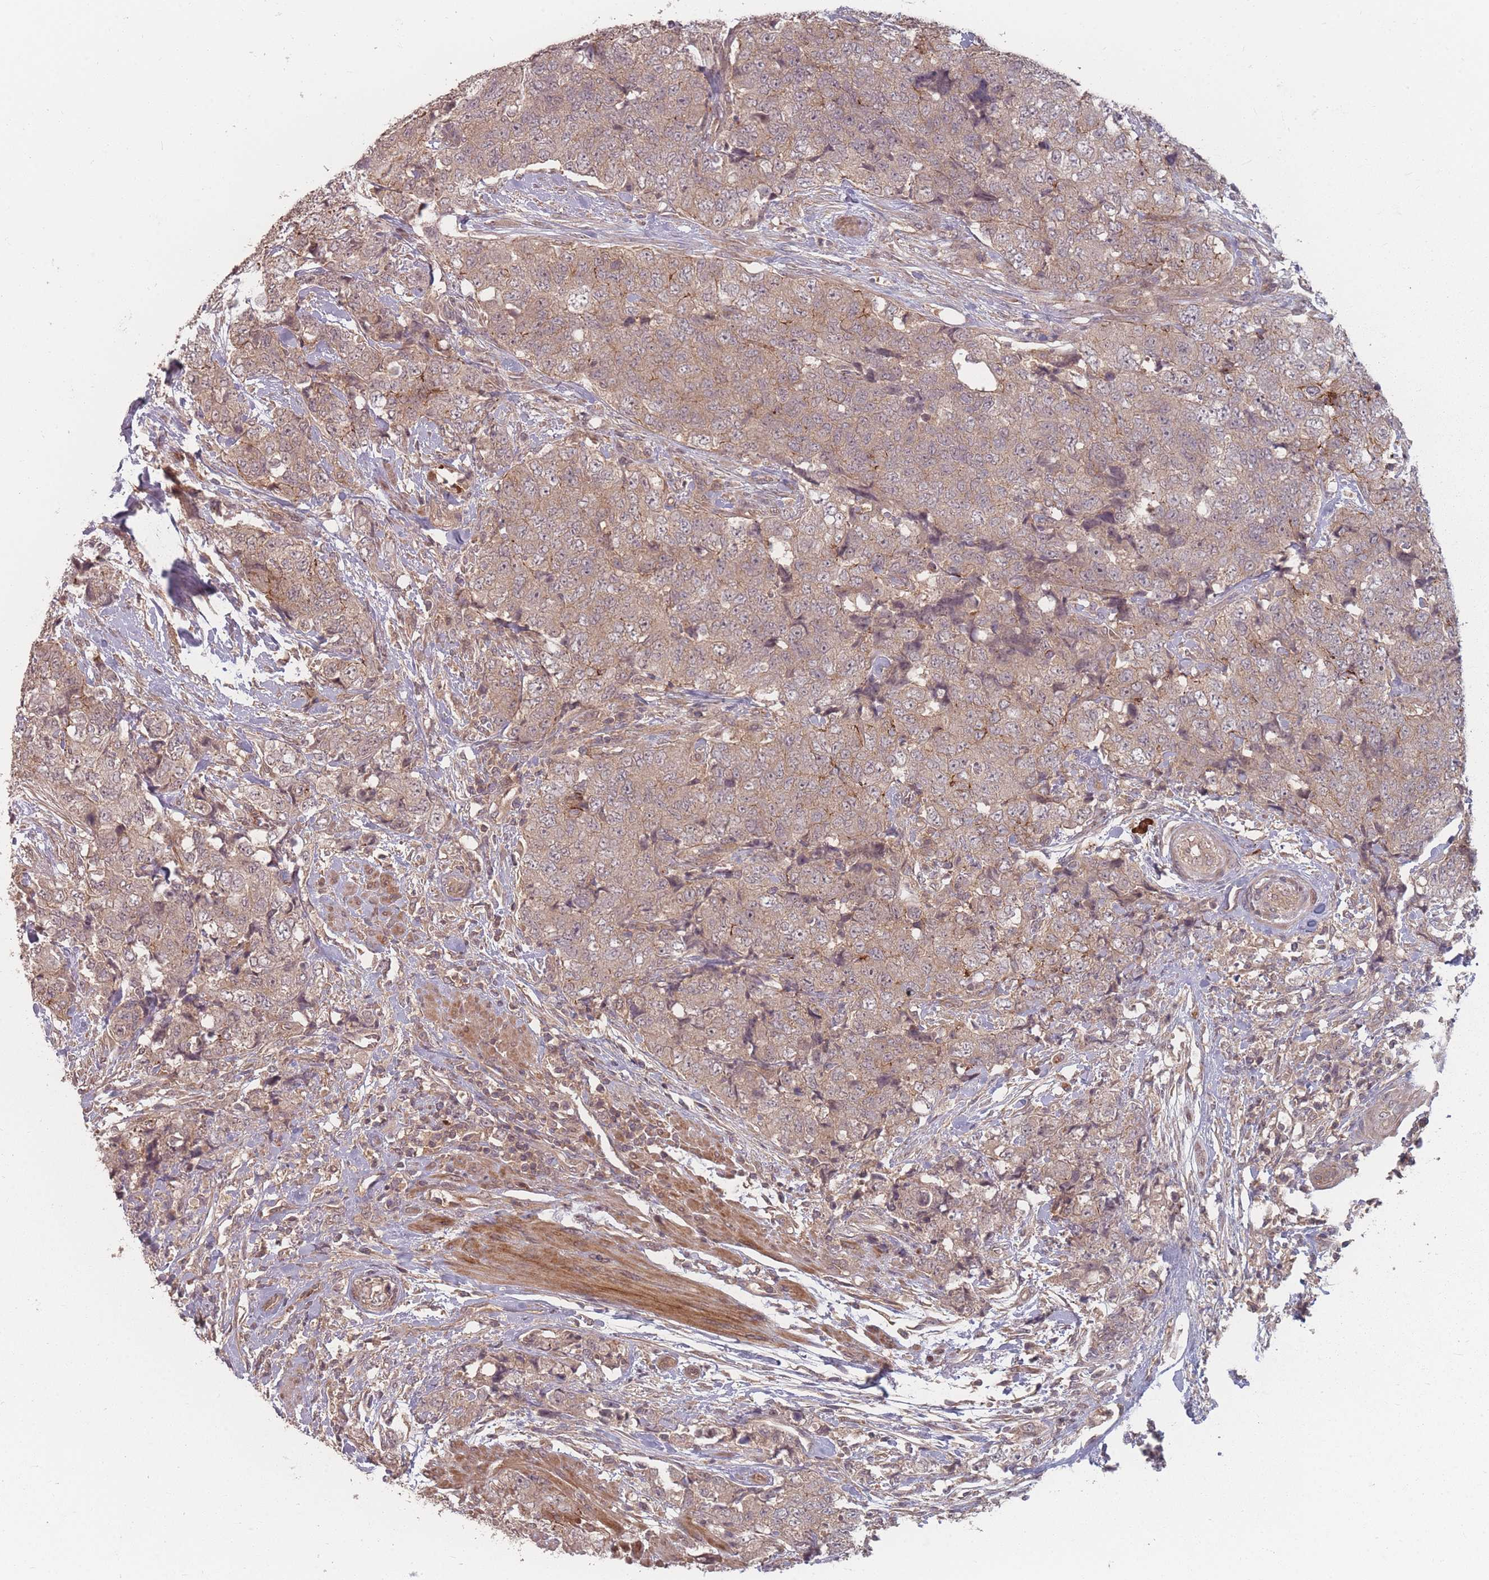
{"staining": {"intensity": "weak", "quantity": ">75%", "location": "cytoplasmic/membranous"}, "tissue": "urothelial cancer", "cell_type": "Tumor cells", "image_type": "cancer", "snomed": [{"axis": "morphology", "description": "Urothelial carcinoma, High grade"}, {"axis": "topography", "description": "Urinary bladder"}], "caption": "Tumor cells display low levels of weak cytoplasmic/membranous staining in about >75% of cells in urothelial cancer. The protein of interest is shown in brown color, while the nuclei are stained blue.", "gene": "HAGH", "patient": {"sex": "female", "age": 78}}